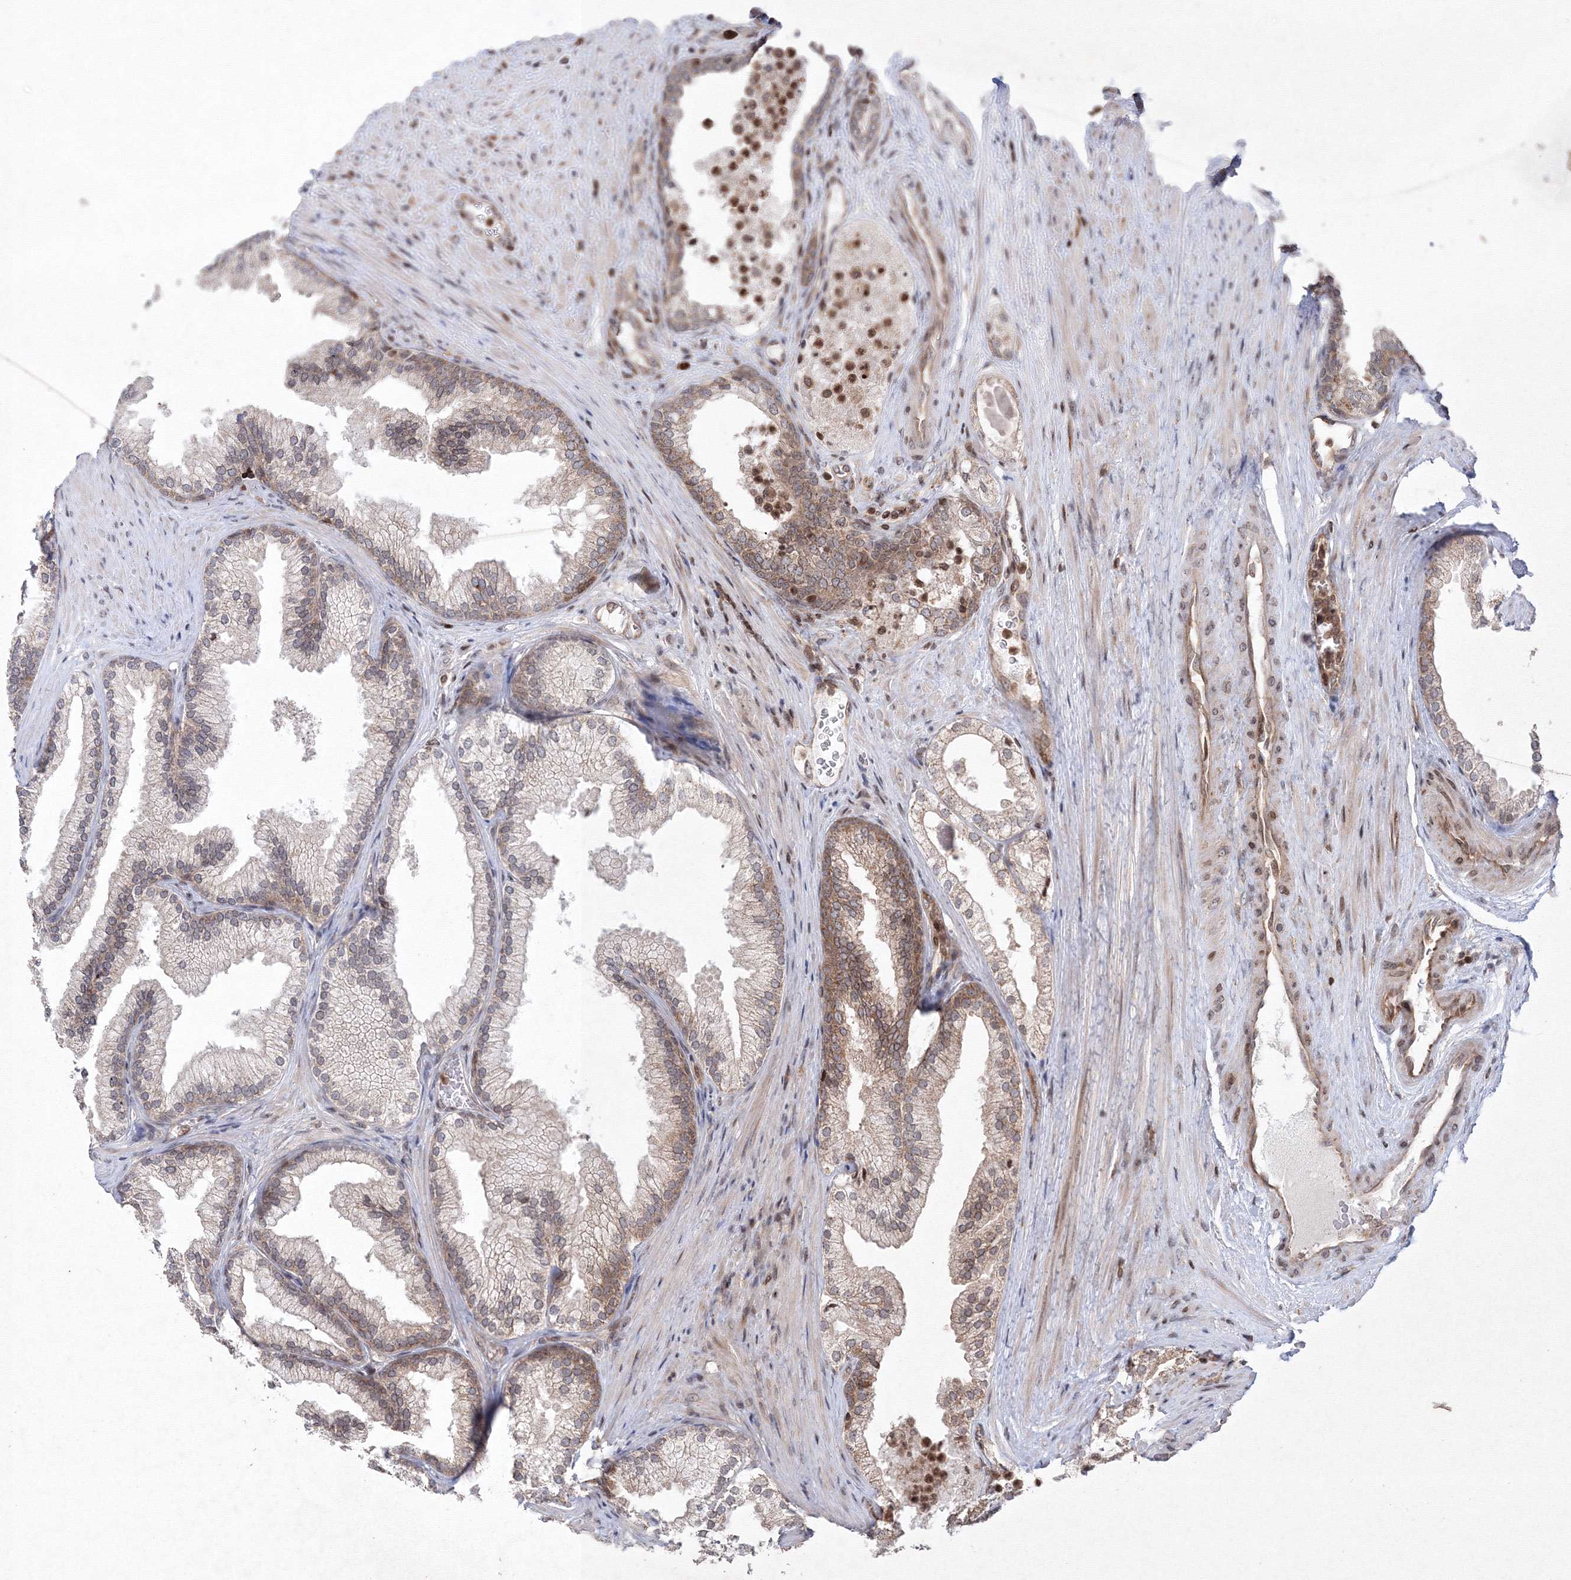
{"staining": {"intensity": "moderate", "quantity": ">75%", "location": "cytoplasmic/membranous,nuclear"}, "tissue": "prostate", "cell_type": "Glandular cells", "image_type": "normal", "snomed": [{"axis": "morphology", "description": "Normal tissue, NOS"}, {"axis": "topography", "description": "Prostate"}], "caption": "Glandular cells exhibit medium levels of moderate cytoplasmic/membranous,nuclear expression in approximately >75% of cells in benign prostate.", "gene": "MKRN2", "patient": {"sex": "male", "age": 76}}